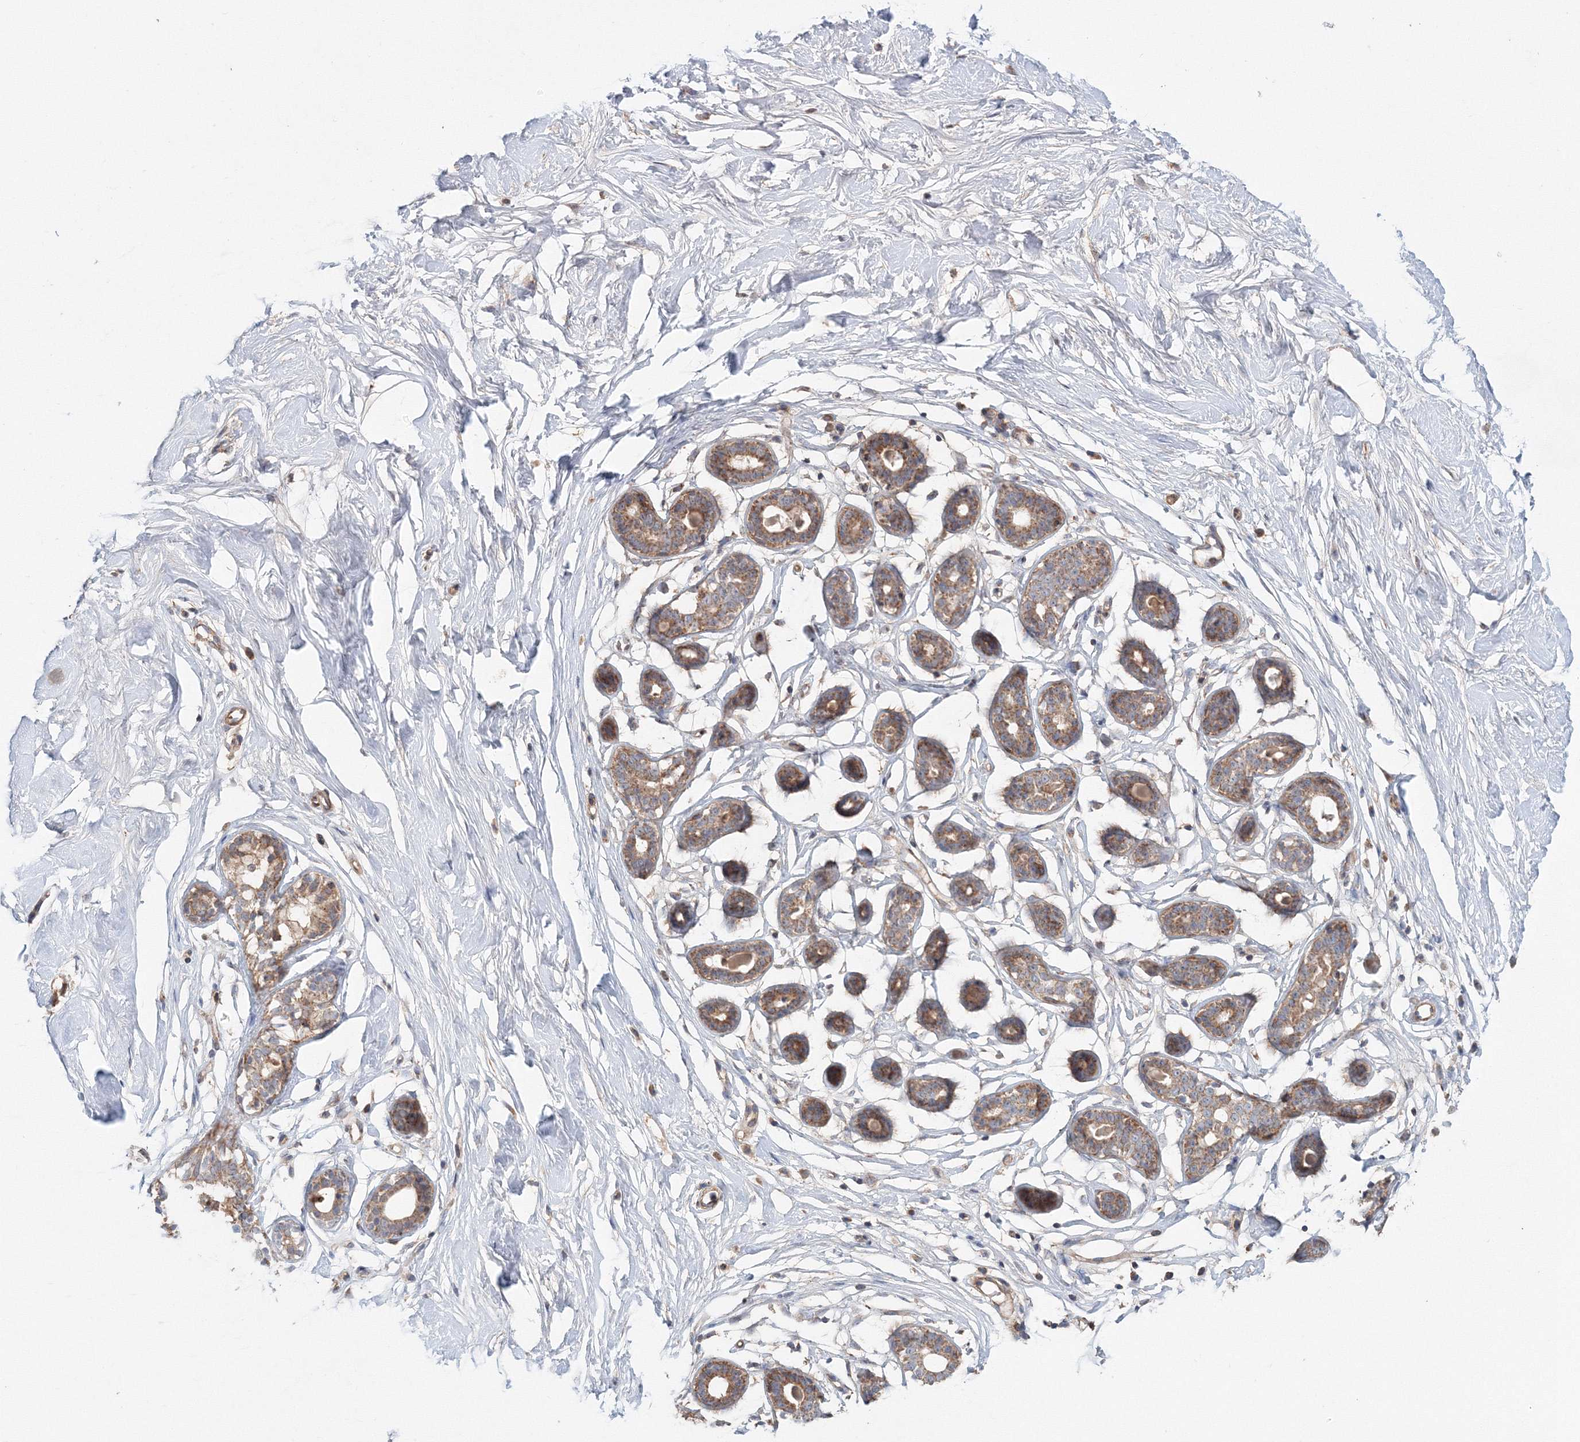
{"staining": {"intensity": "negative", "quantity": "none", "location": "none"}, "tissue": "breast", "cell_type": "Adipocytes", "image_type": "normal", "snomed": [{"axis": "morphology", "description": "Normal tissue, NOS"}, {"axis": "morphology", "description": "Adenoma, NOS"}, {"axis": "topography", "description": "Breast"}], "caption": "High magnification brightfield microscopy of benign breast stained with DAB (3,3'-diaminobenzidine) (brown) and counterstained with hematoxylin (blue): adipocytes show no significant positivity. (Stains: DAB (3,3'-diaminobenzidine) IHC with hematoxylin counter stain, Microscopy: brightfield microscopy at high magnification).", "gene": "NOA1", "patient": {"sex": "female", "age": 23}}